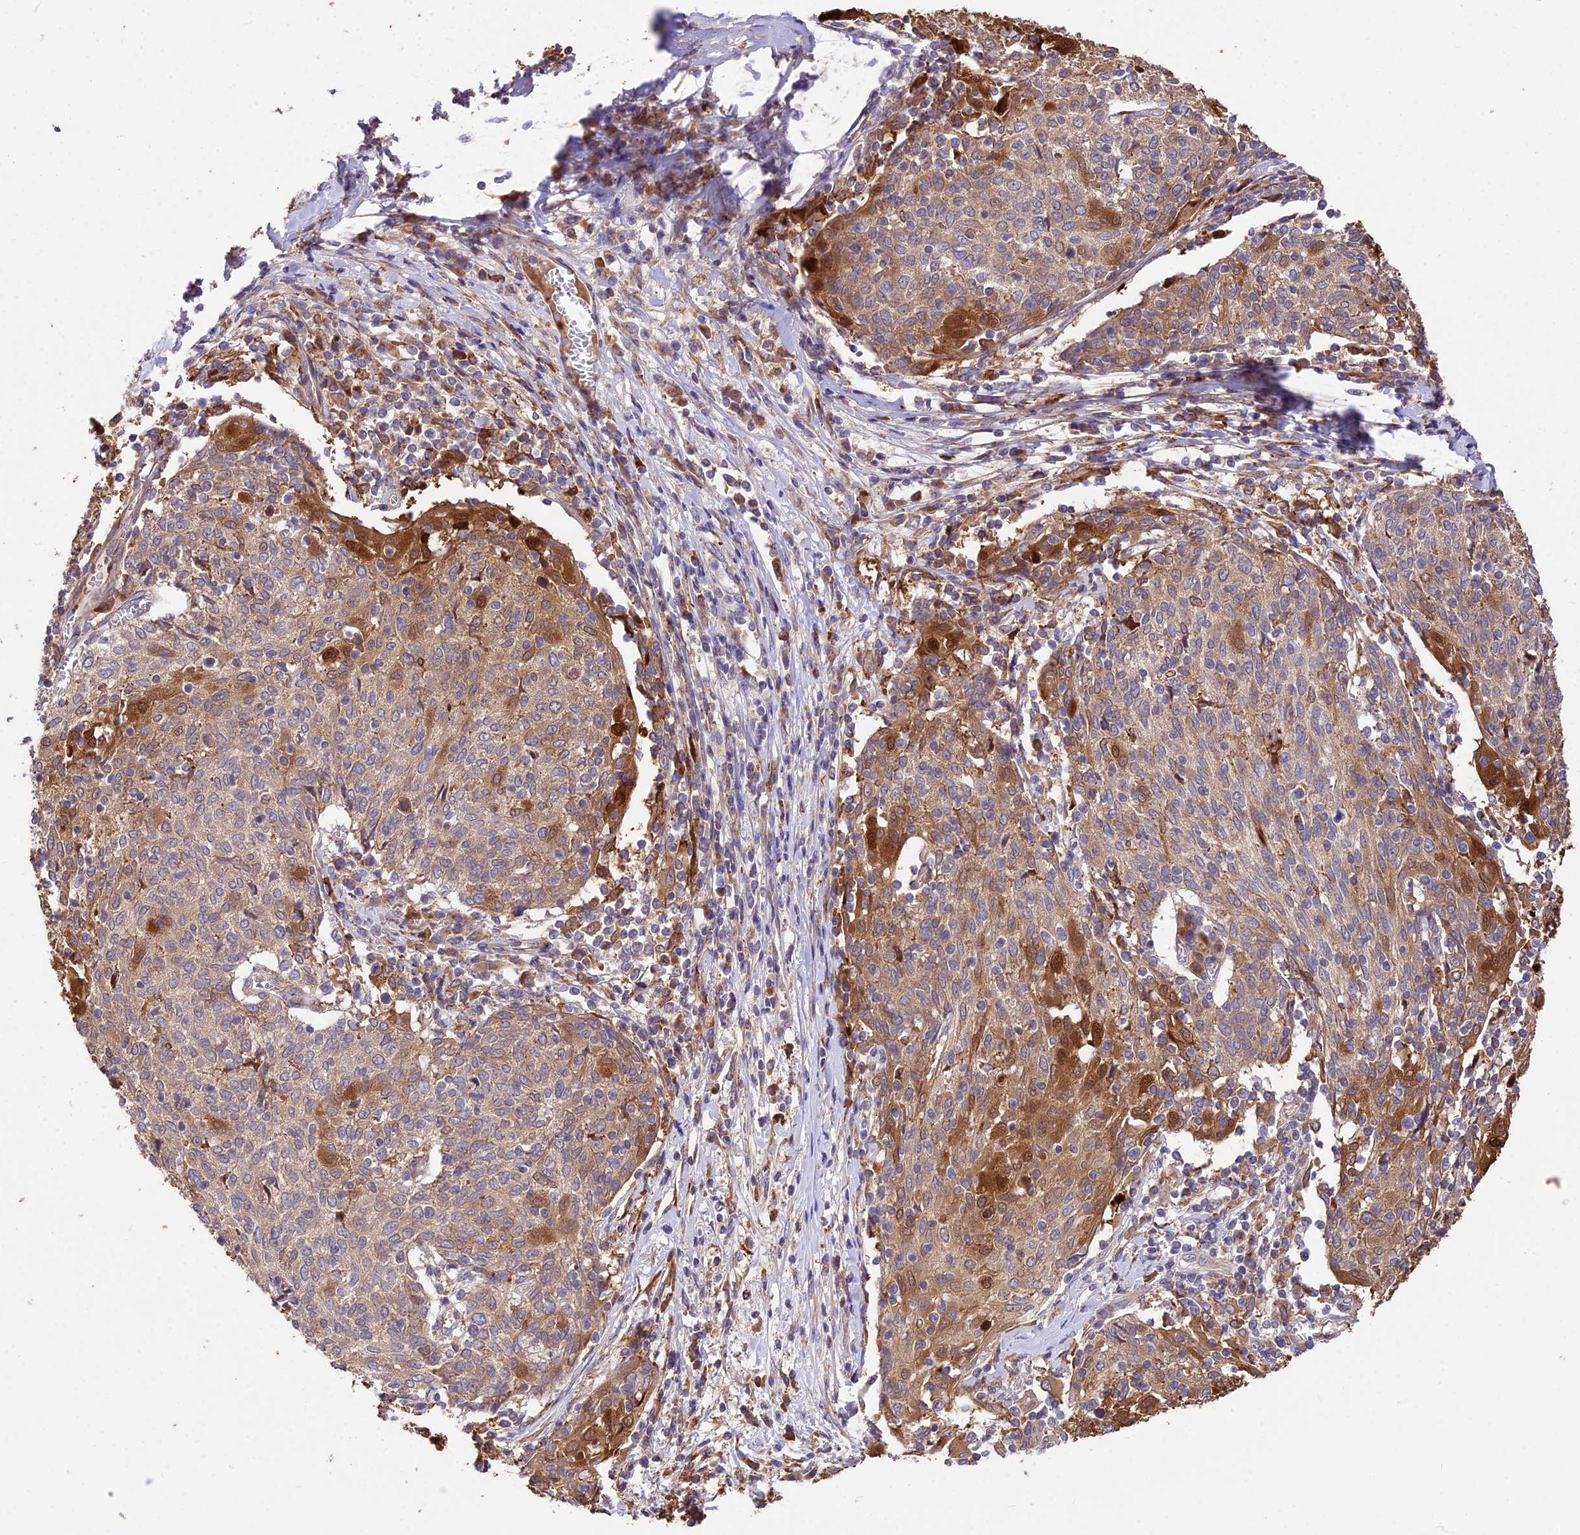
{"staining": {"intensity": "strong", "quantity": "<25%", "location": "cytoplasmic/membranous,nuclear"}, "tissue": "cervical cancer", "cell_type": "Tumor cells", "image_type": "cancer", "snomed": [{"axis": "morphology", "description": "Squamous cell carcinoma, NOS"}, {"axis": "topography", "description": "Cervix"}], "caption": "DAB (3,3'-diaminobenzidine) immunohistochemical staining of cervical squamous cell carcinoma demonstrates strong cytoplasmic/membranous and nuclear protein staining in about <25% of tumor cells.", "gene": "ROCK1", "patient": {"sex": "female", "age": 52}}